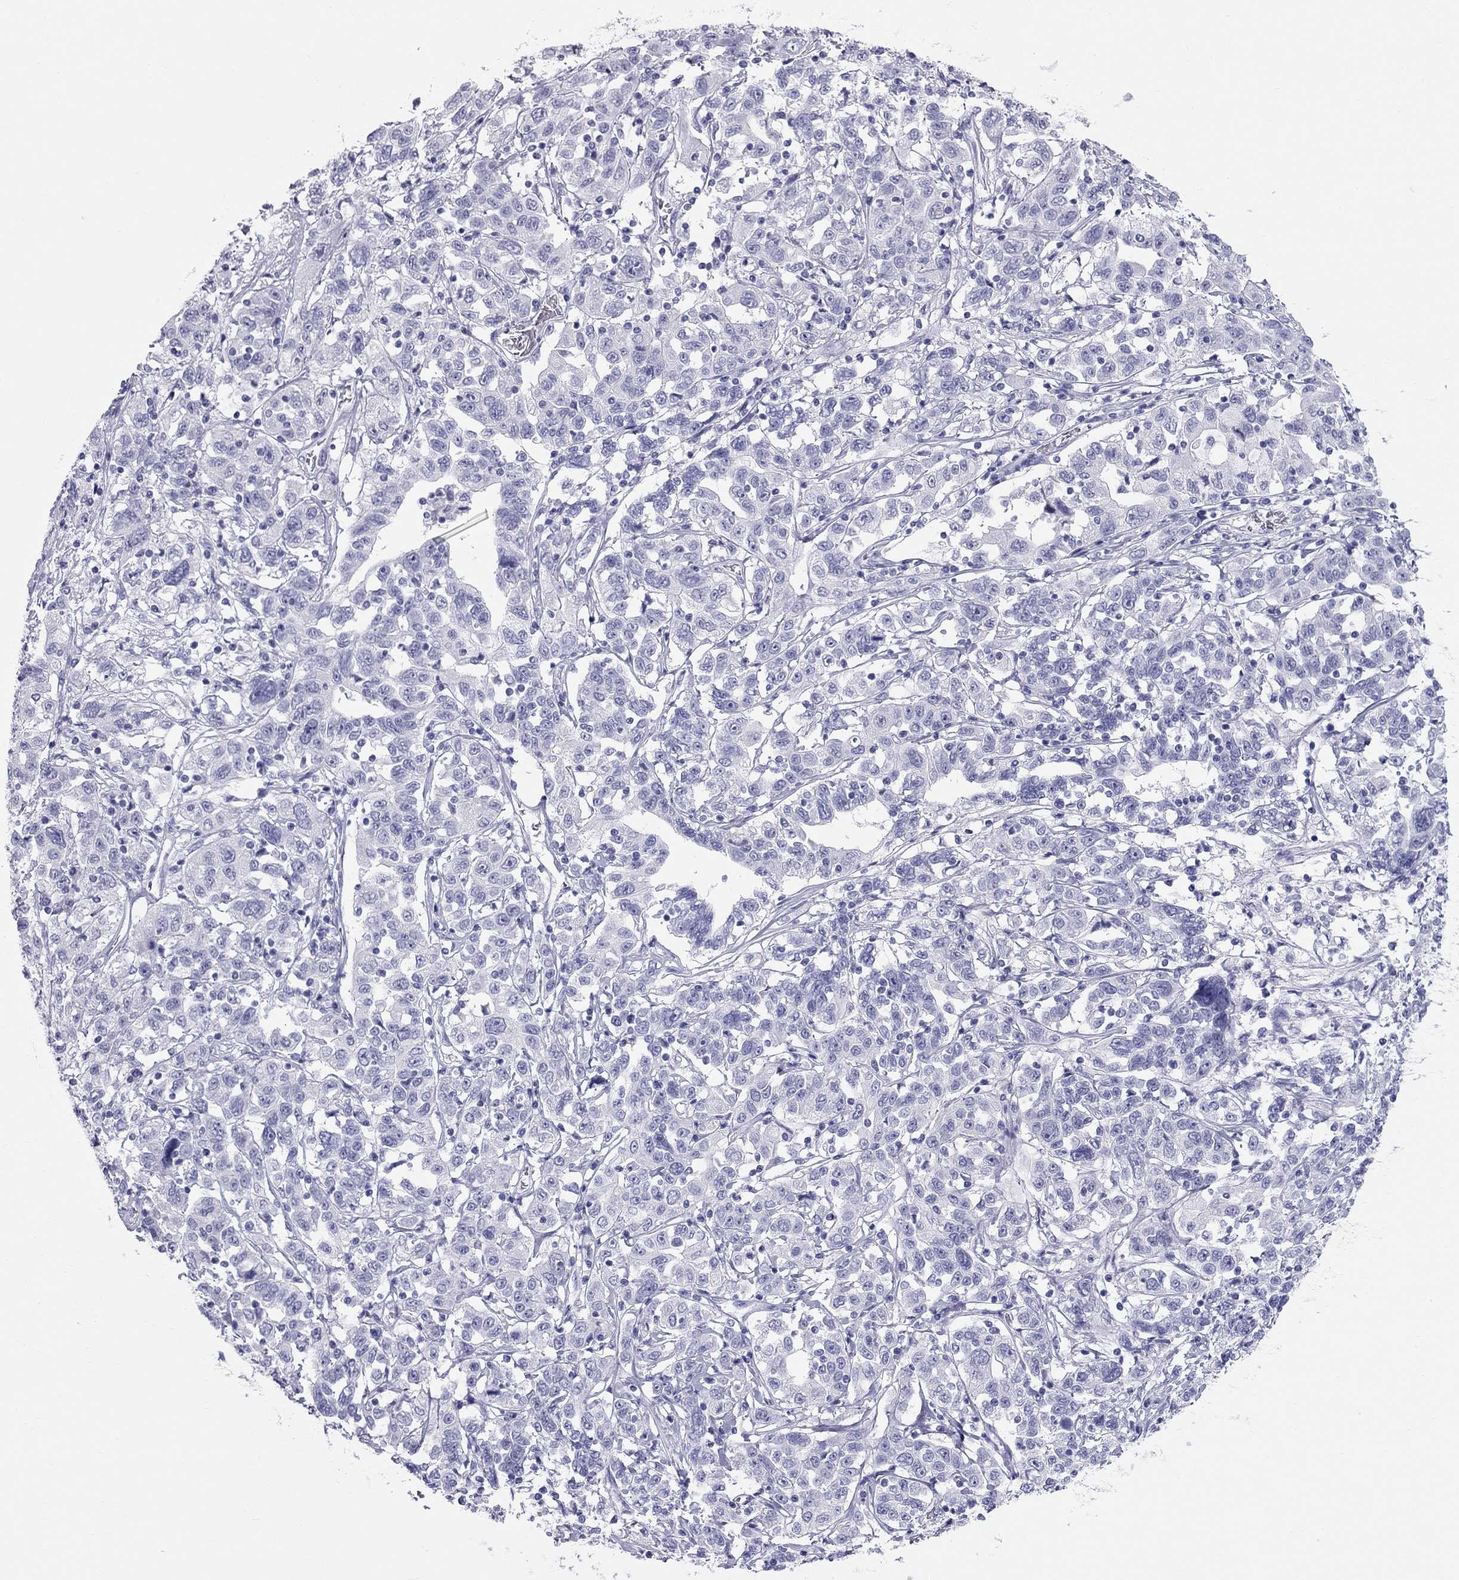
{"staining": {"intensity": "negative", "quantity": "none", "location": "none"}, "tissue": "liver cancer", "cell_type": "Tumor cells", "image_type": "cancer", "snomed": [{"axis": "morphology", "description": "Adenocarcinoma, NOS"}, {"axis": "morphology", "description": "Cholangiocarcinoma"}, {"axis": "topography", "description": "Liver"}], "caption": "Tumor cells show no significant protein expression in liver cancer (cholangiocarcinoma).", "gene": "TRPM3", "patient": {"sex": "male", "age": 64}}